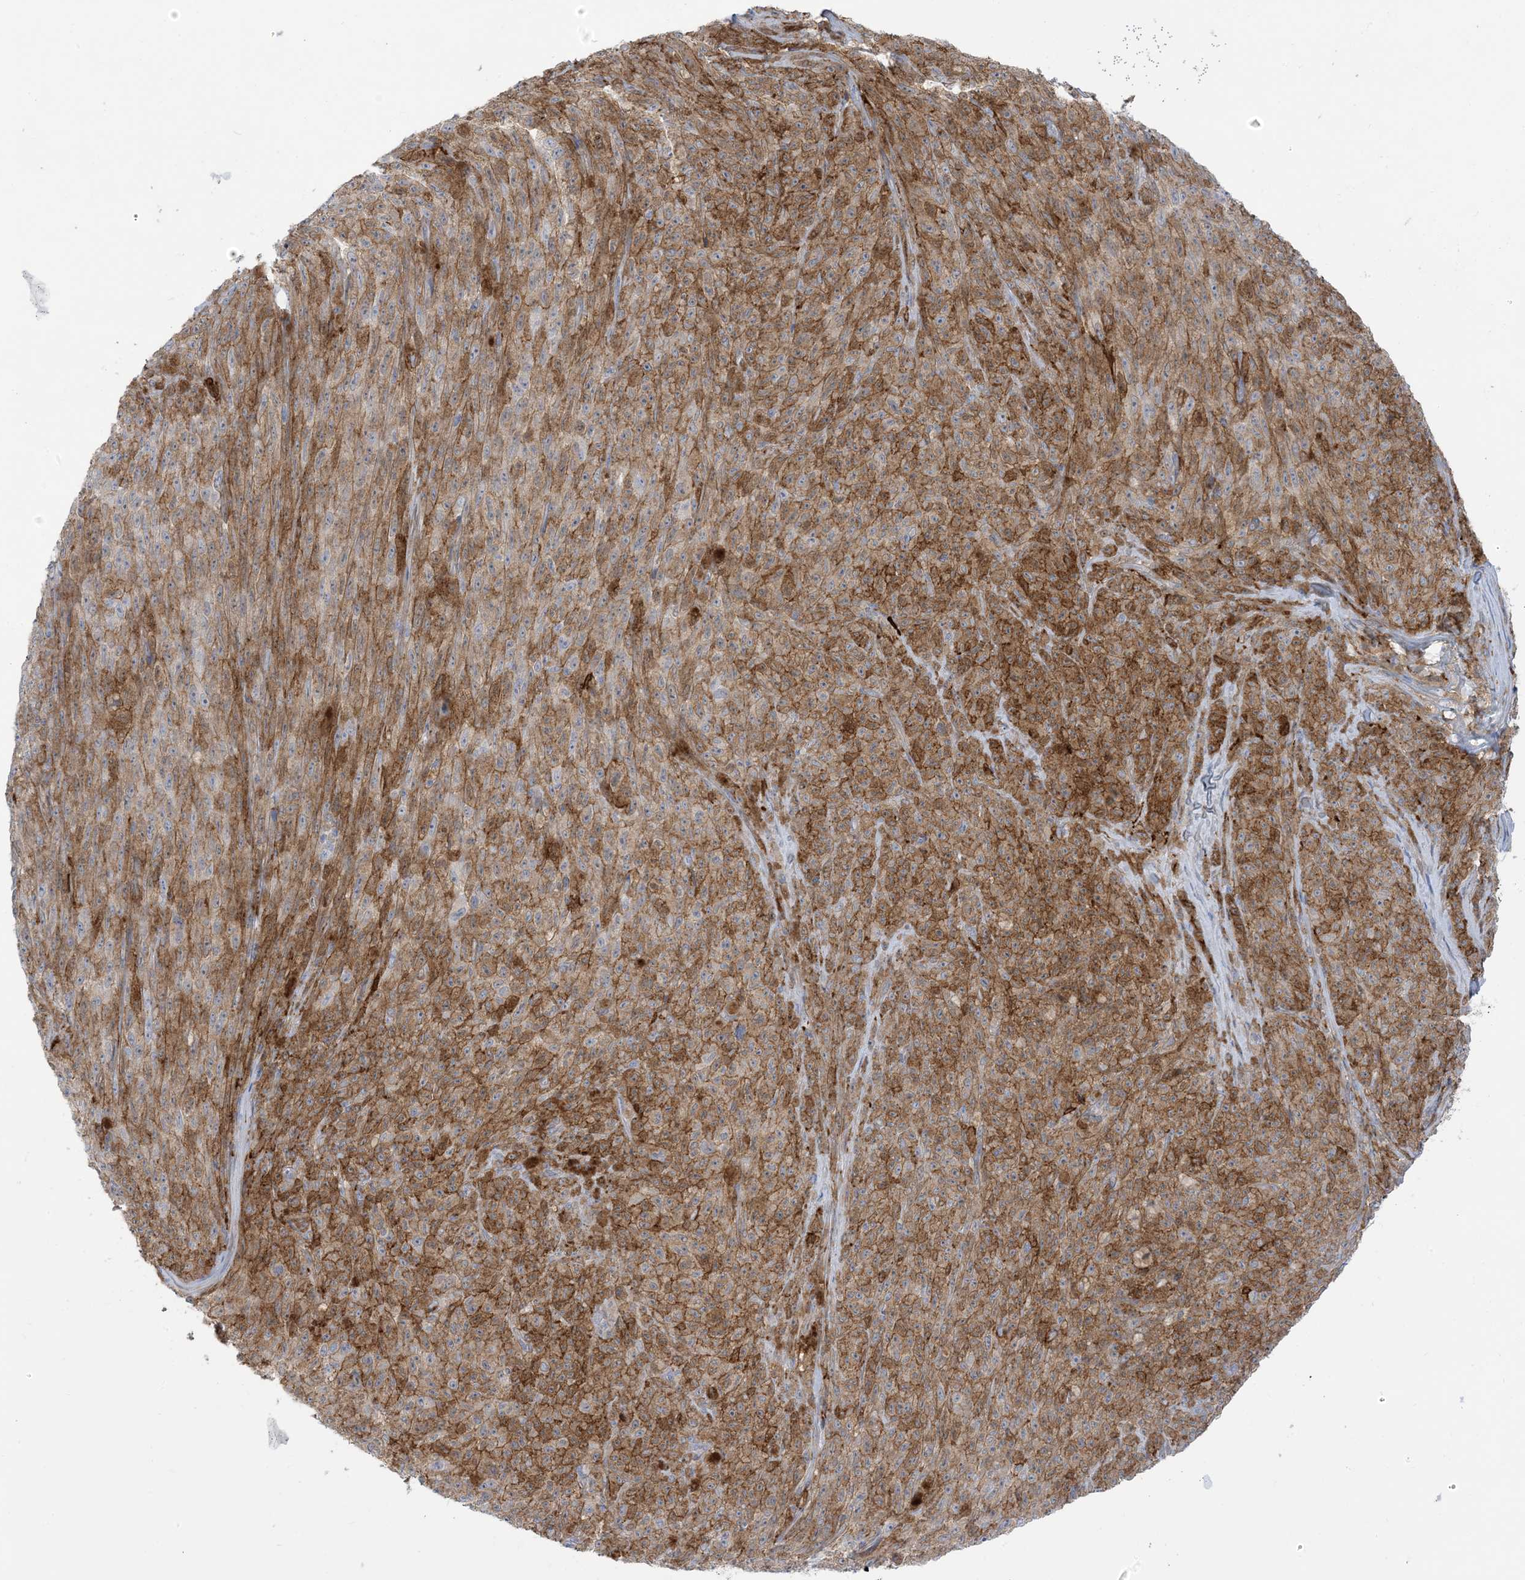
{"staining": {"intensity": "moderate", "quantity": "25%-75%", "location": "cytoplasmic/membranous"}, "tissue": "melanoma", "cell_type": "Tumor cells", "image_type": "cancer", "snomed": [{"axis": "morphology", "description": "Malignant melanoma, NOS"}, {"axis": "topography", "description": "Skin"}], "caption": "High-power microscopy captured an immunohistochemistry (IHC) histopathology image of melanoma, revealing moderate cytoplasmic/membranous expression in approximately 25%-75% of tumor cells.", "gene": "ICMT", "patient": {"sex": "female", "age": 82}}